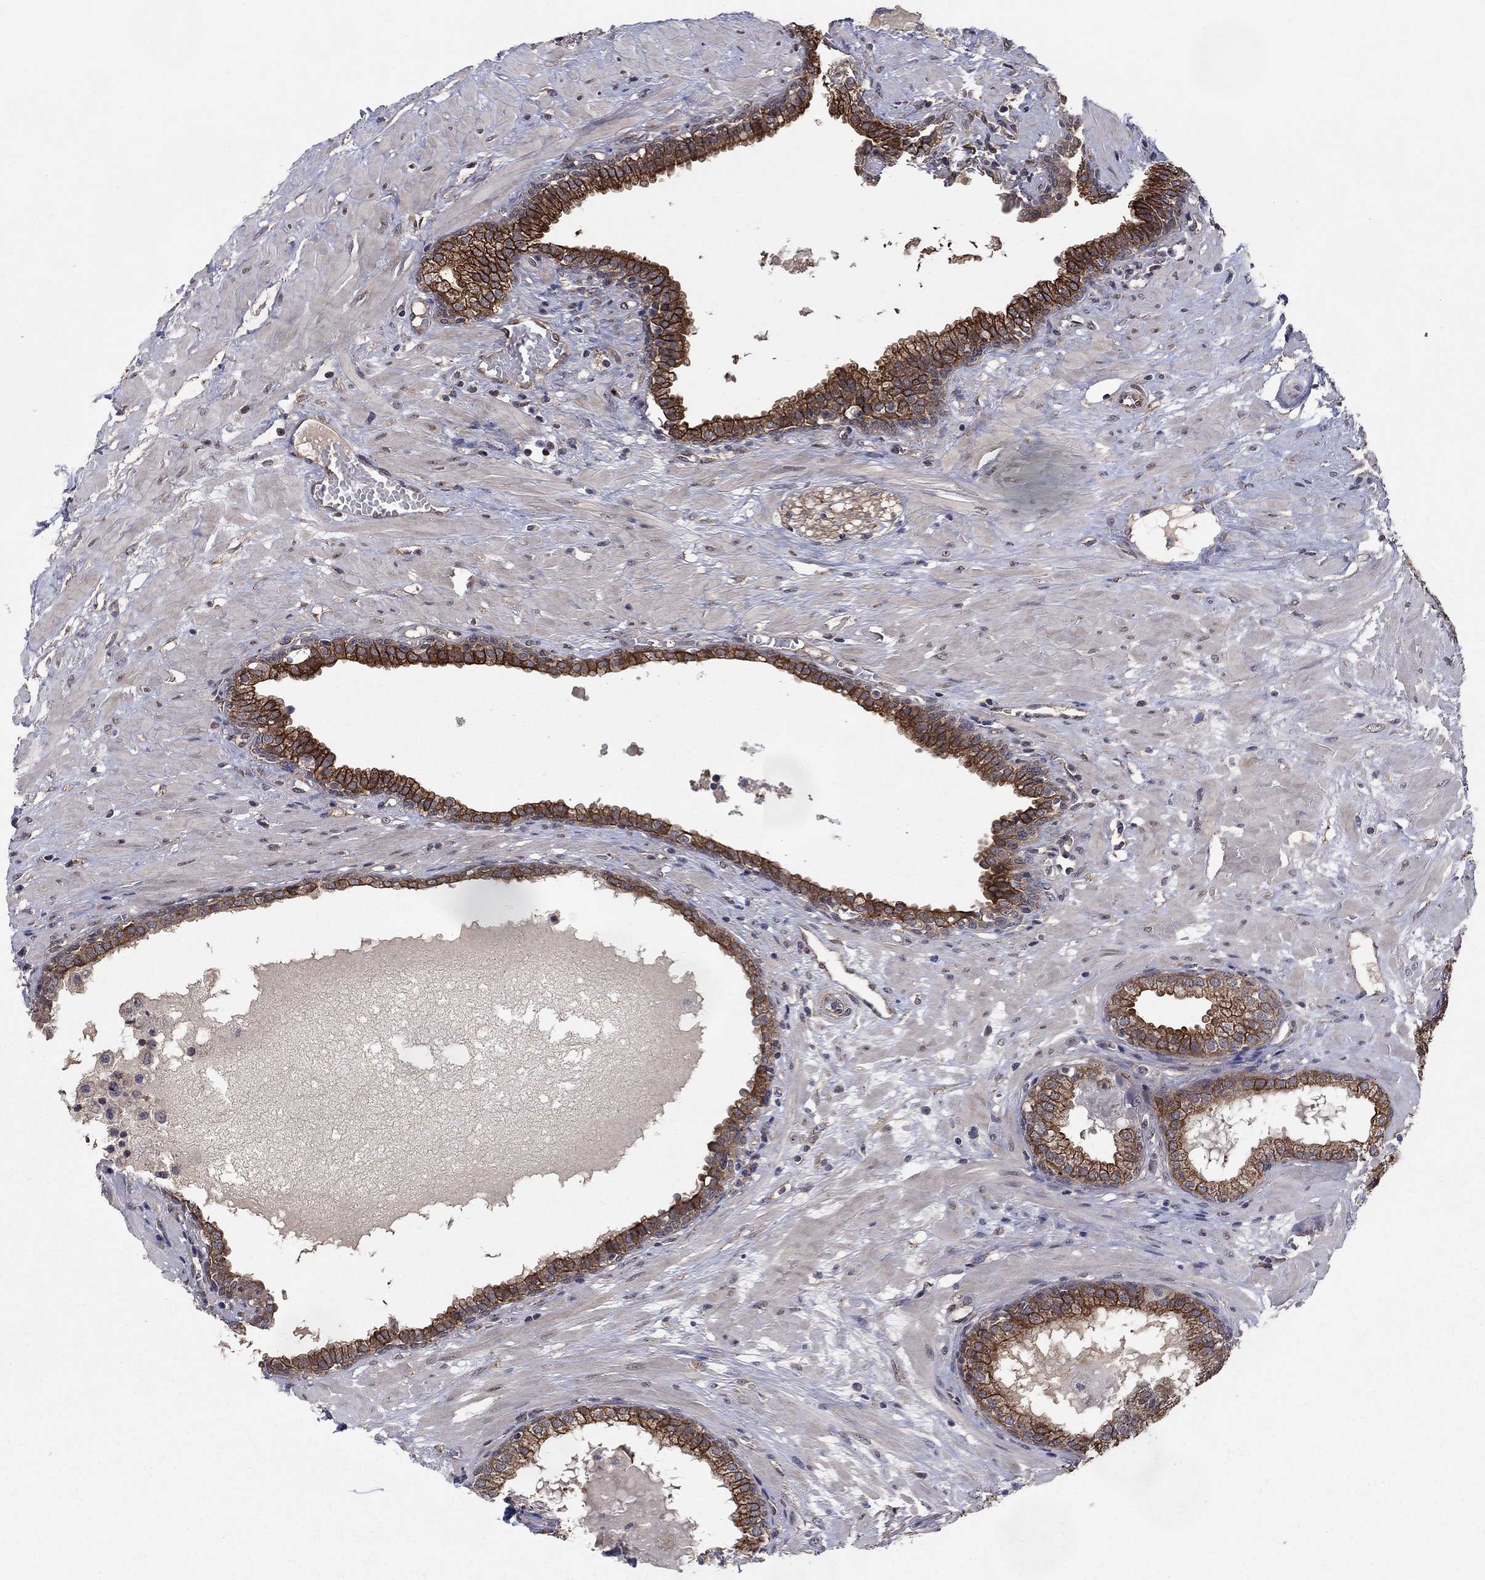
{"staining": {"intensity": "strong", "quantity": "25%-75%", "location": "cytoplasmic/membranous,nuclear"}, "tissue": "prostate", "cell_type": "Glandular cells", "image_type": "normal", "snomed": [{"axis": "morphology", "description": "Normal tissue, NOS"}, {"axis": "topography", "description": "Prostate"}], "caption": "A histopathology image showing strong cytoplasmic/membranous,nuclear staining in about 25%-75% of glandular cells in benign prostate, as visualized by brown immunohistochemical staining.", "gene": "SH3RF1", "patient": {"sex": "male", "age": 64}}